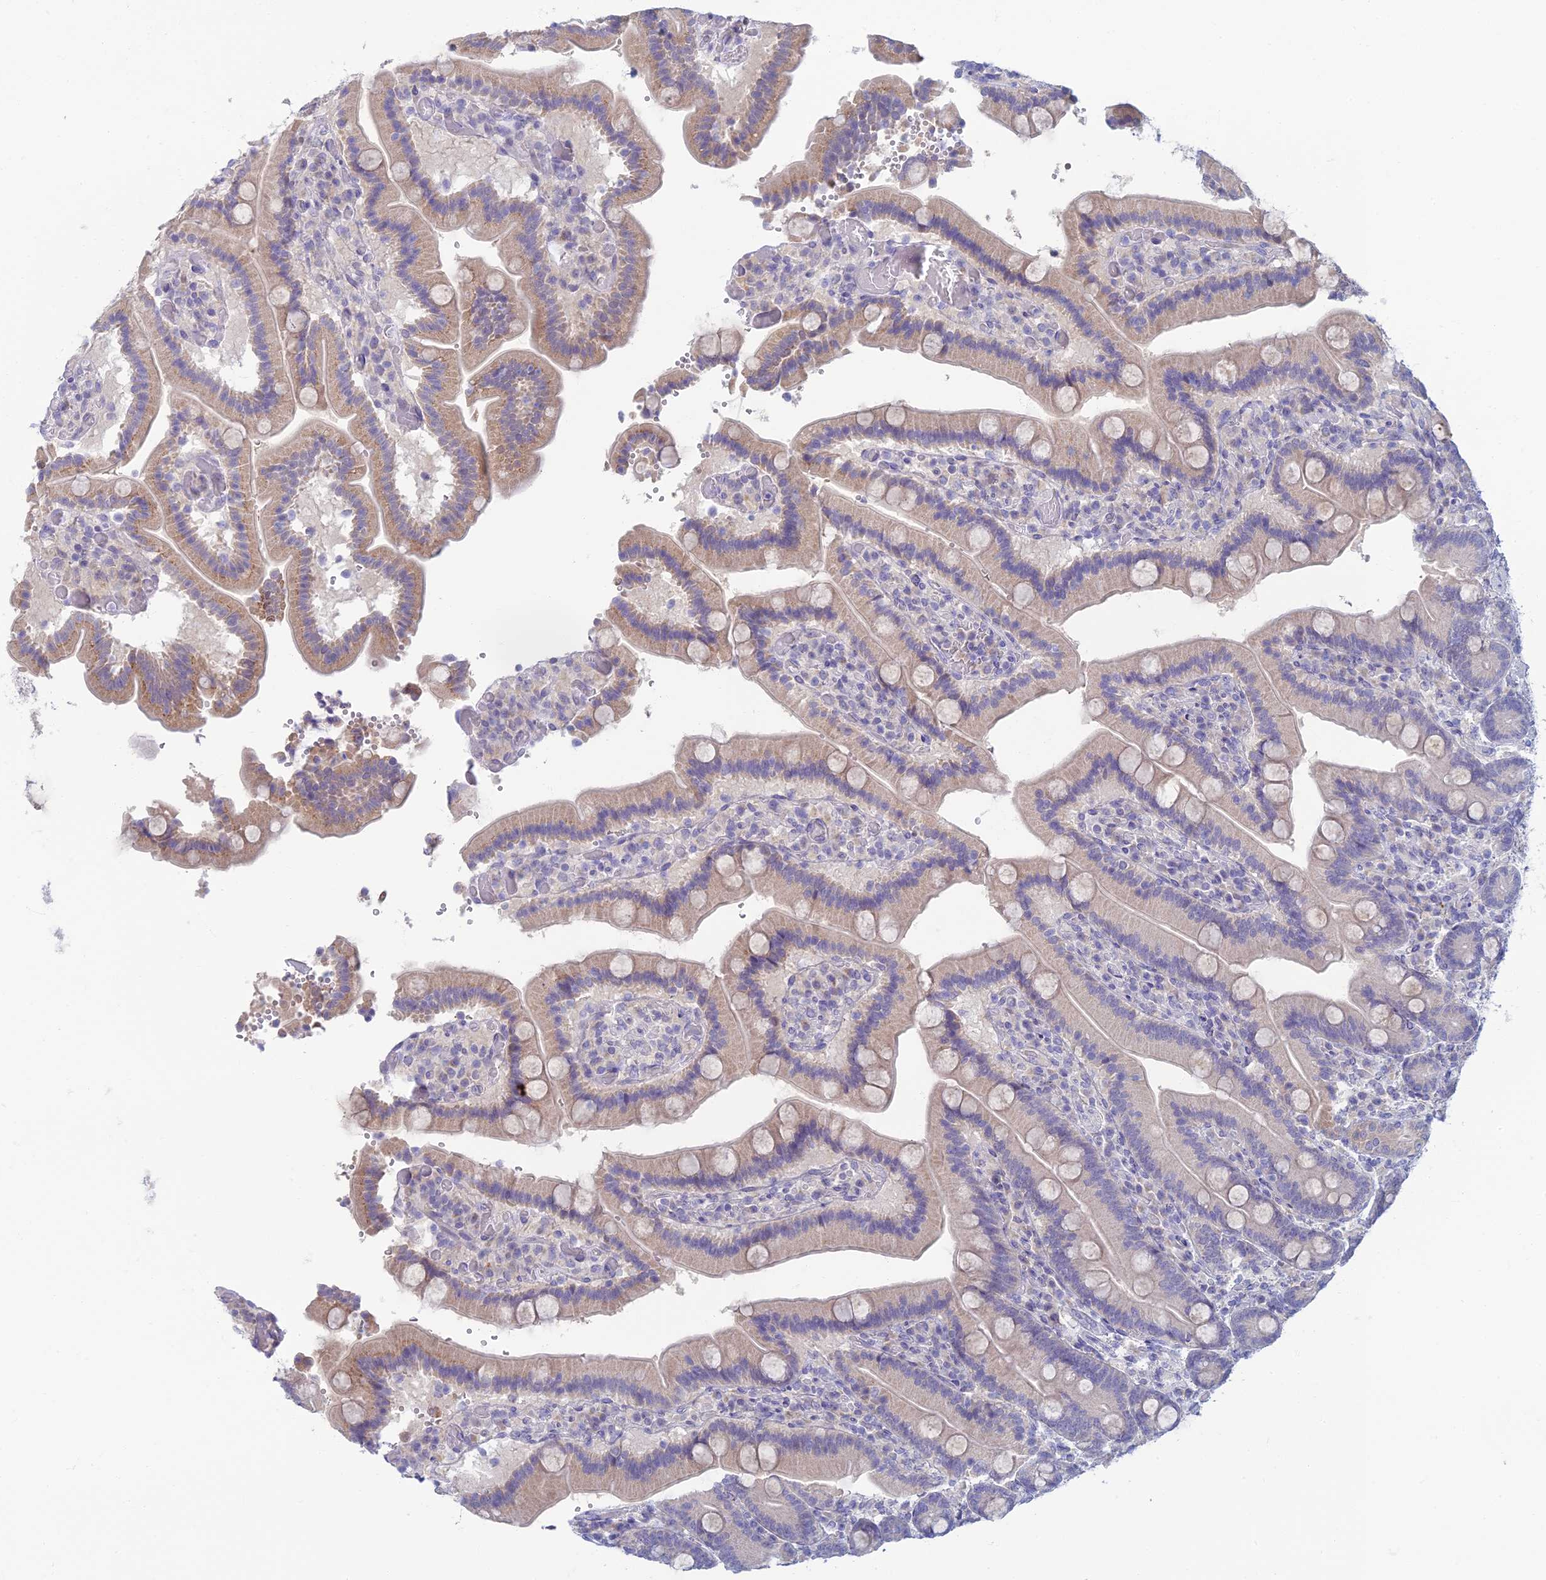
{"staining": {"intensity": "weak", "quantity": "25%-75%", "location": "cytoplasmic/membranous"}, "tissue": "duodenum", "cell_type": "Glandular cells", "image_type": "normal", "snomed": [{"axis": "morphology", "description": "Normal tissue, NOS"}, {"axis": "topography", "description": "Duodenum"}], "caption": "This image shows IHC staining of benign human duodenum, with low weak cytoplasmic/membranous positivity in approximately 25%-75% of glandular cells.", "gene": "SLC25A41", "patient": {"sex": "female", "age": 62}}